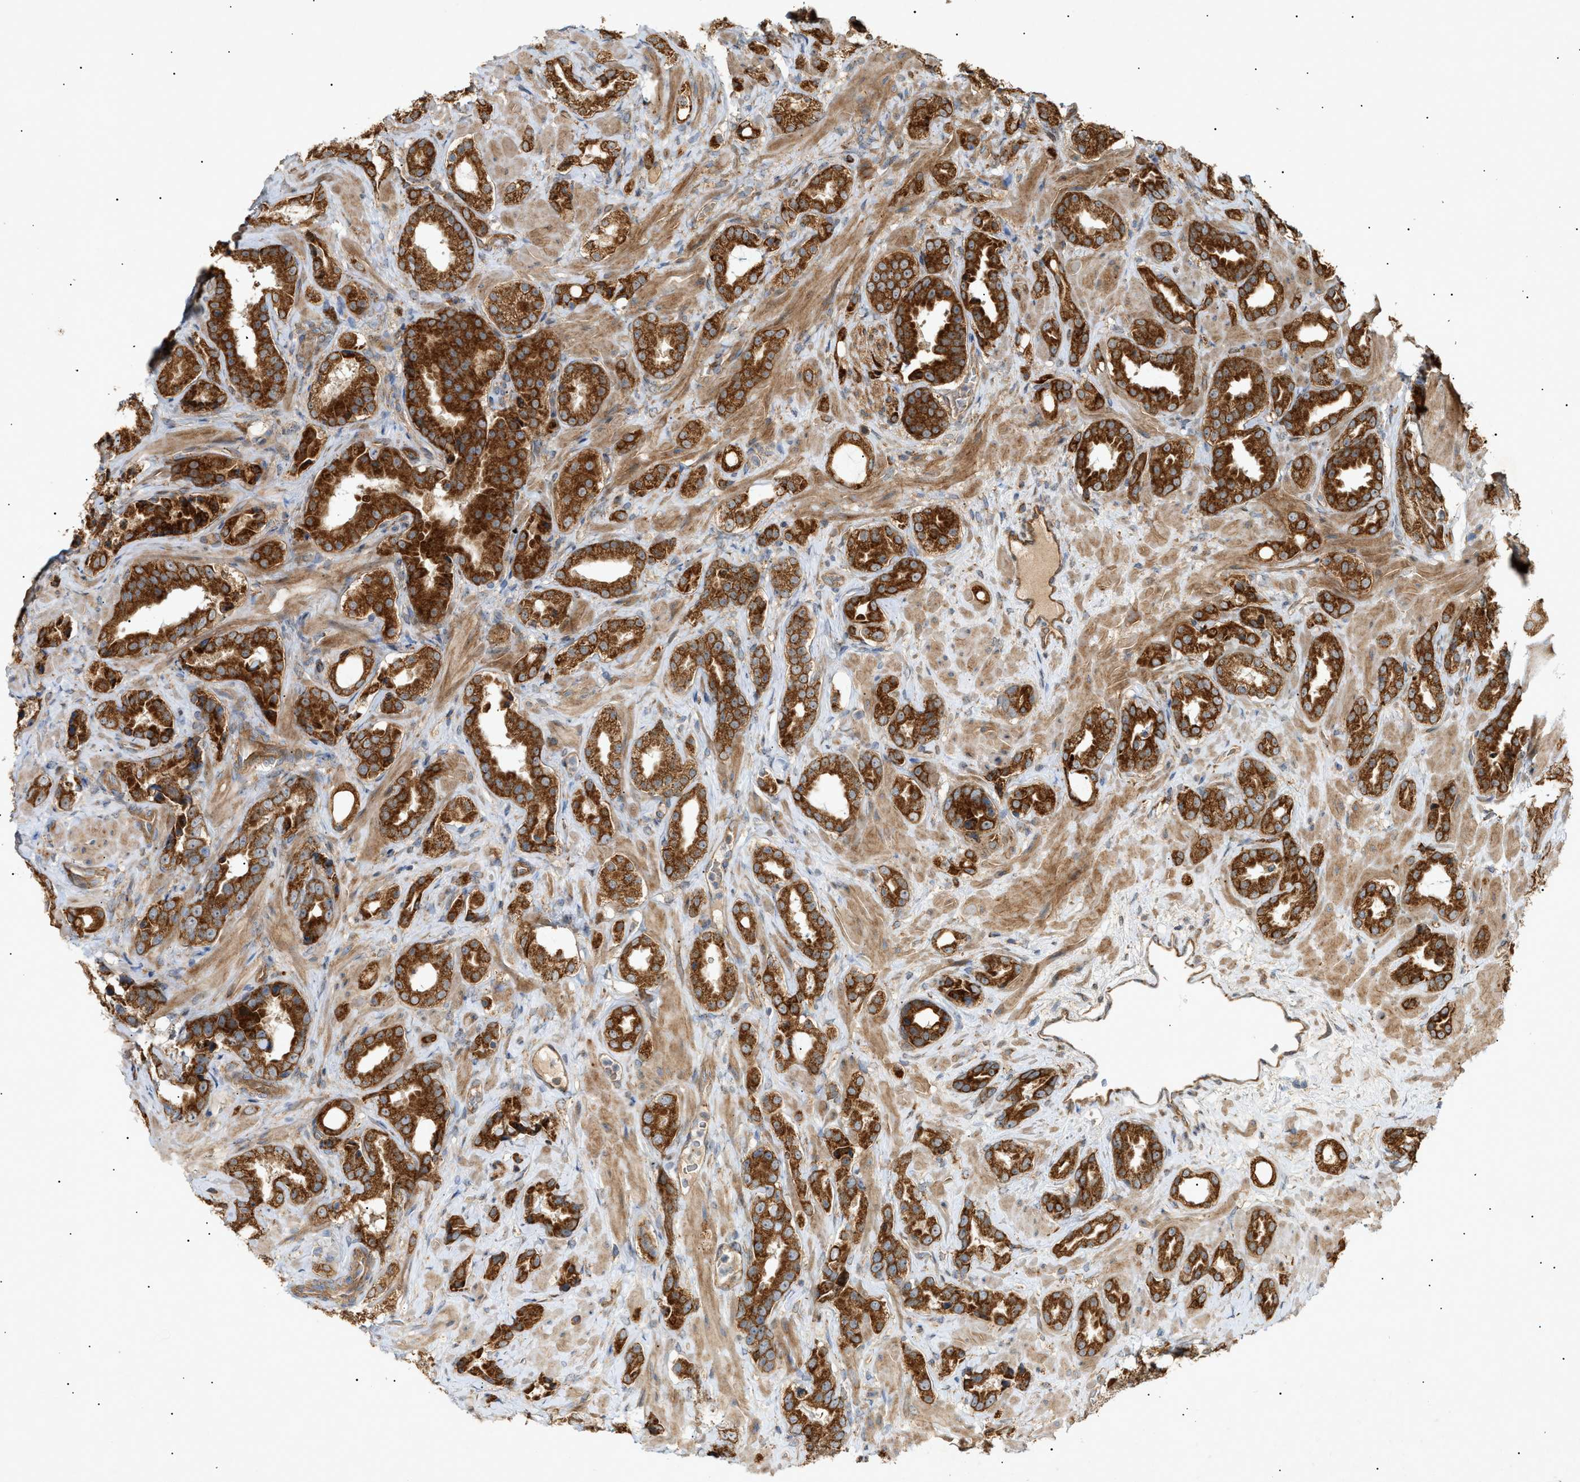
{"staining": {"intensity": "strong", "quantity": ">75%", "location": "cytoplasmic/membranous"}, "tissue": "prostate cancer", "cell_type": "Tumor cells", "image_type": "cancer", "snomed": [{"axis": "morphology", "description": "Adenocarcinoma, High grade"}, {"axis": "topography", "description": "Prostate"}], "caption": "The micrograph demonstrates a brown stain indicating the presence of a protein in the cytoplasmic/membranous of tumor cells in prostate cancer.", "gene": "MTCH1", "patient": {"sex": "male", "age": 64}}